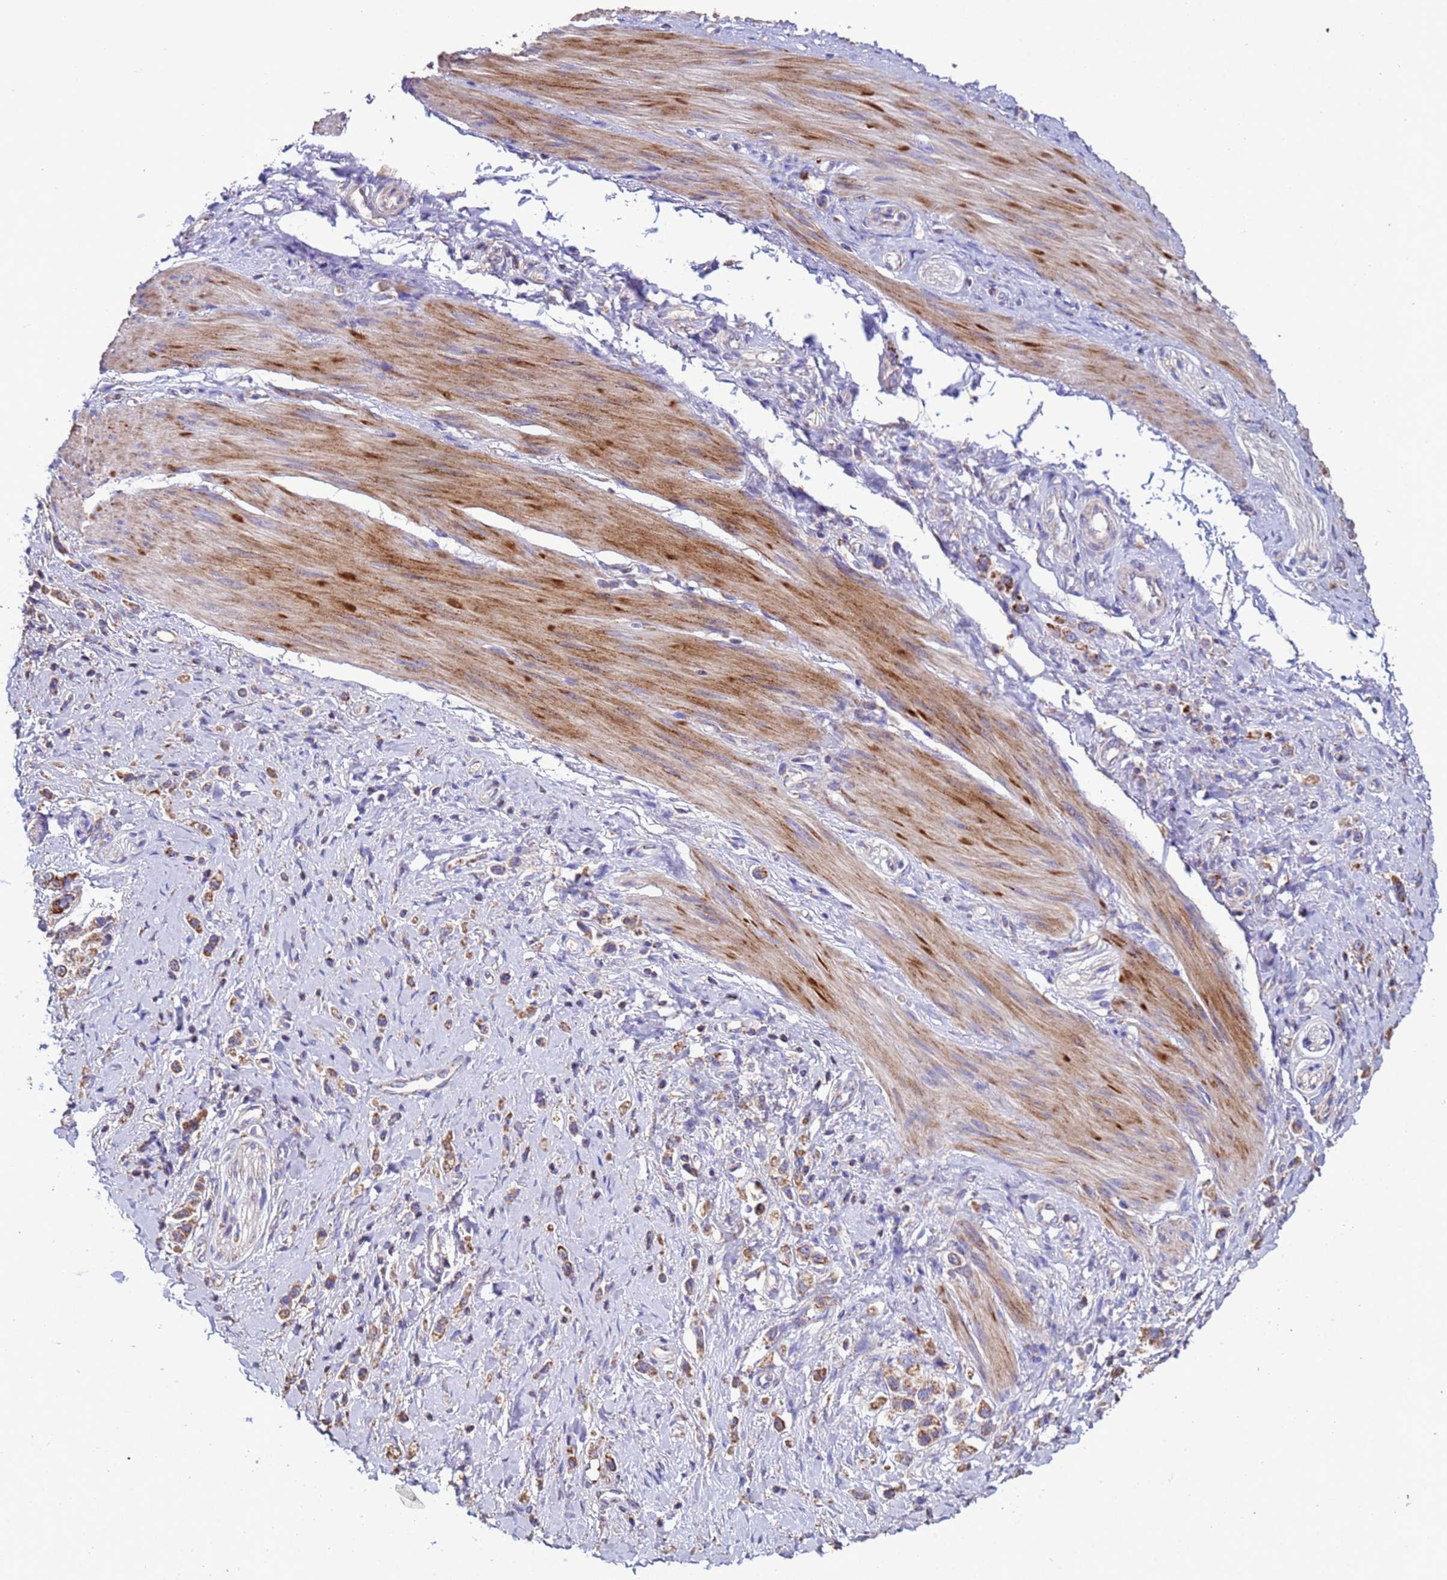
{"staining": {"intensity": "moderate", "quantity": ">75%", "location": "cytoplasmic/membranous"}, "tissue": "stomach cancer", "cell_type": "Tumor cells", "image_type": "cancer", "snomed": [{"axis": "morphology", "description": "Adenocarcinoma, NOS"}, {"axis": "topography", "description": "Stomach"}], "caption": "IHC staining of stomach cancer, which demonstrates medium levels of moderate cytoplasmic/membranous positivity in approximately >75% of tumor cells indicating moderate cytoplasmic/membranous protein expression. The staining was performed using DAB (brown) for protein detection and nuclei were counterstained in hematoxylin (blue).", "gene": "ZNFX1", "patient": {"sex": "female", "age": 65}}